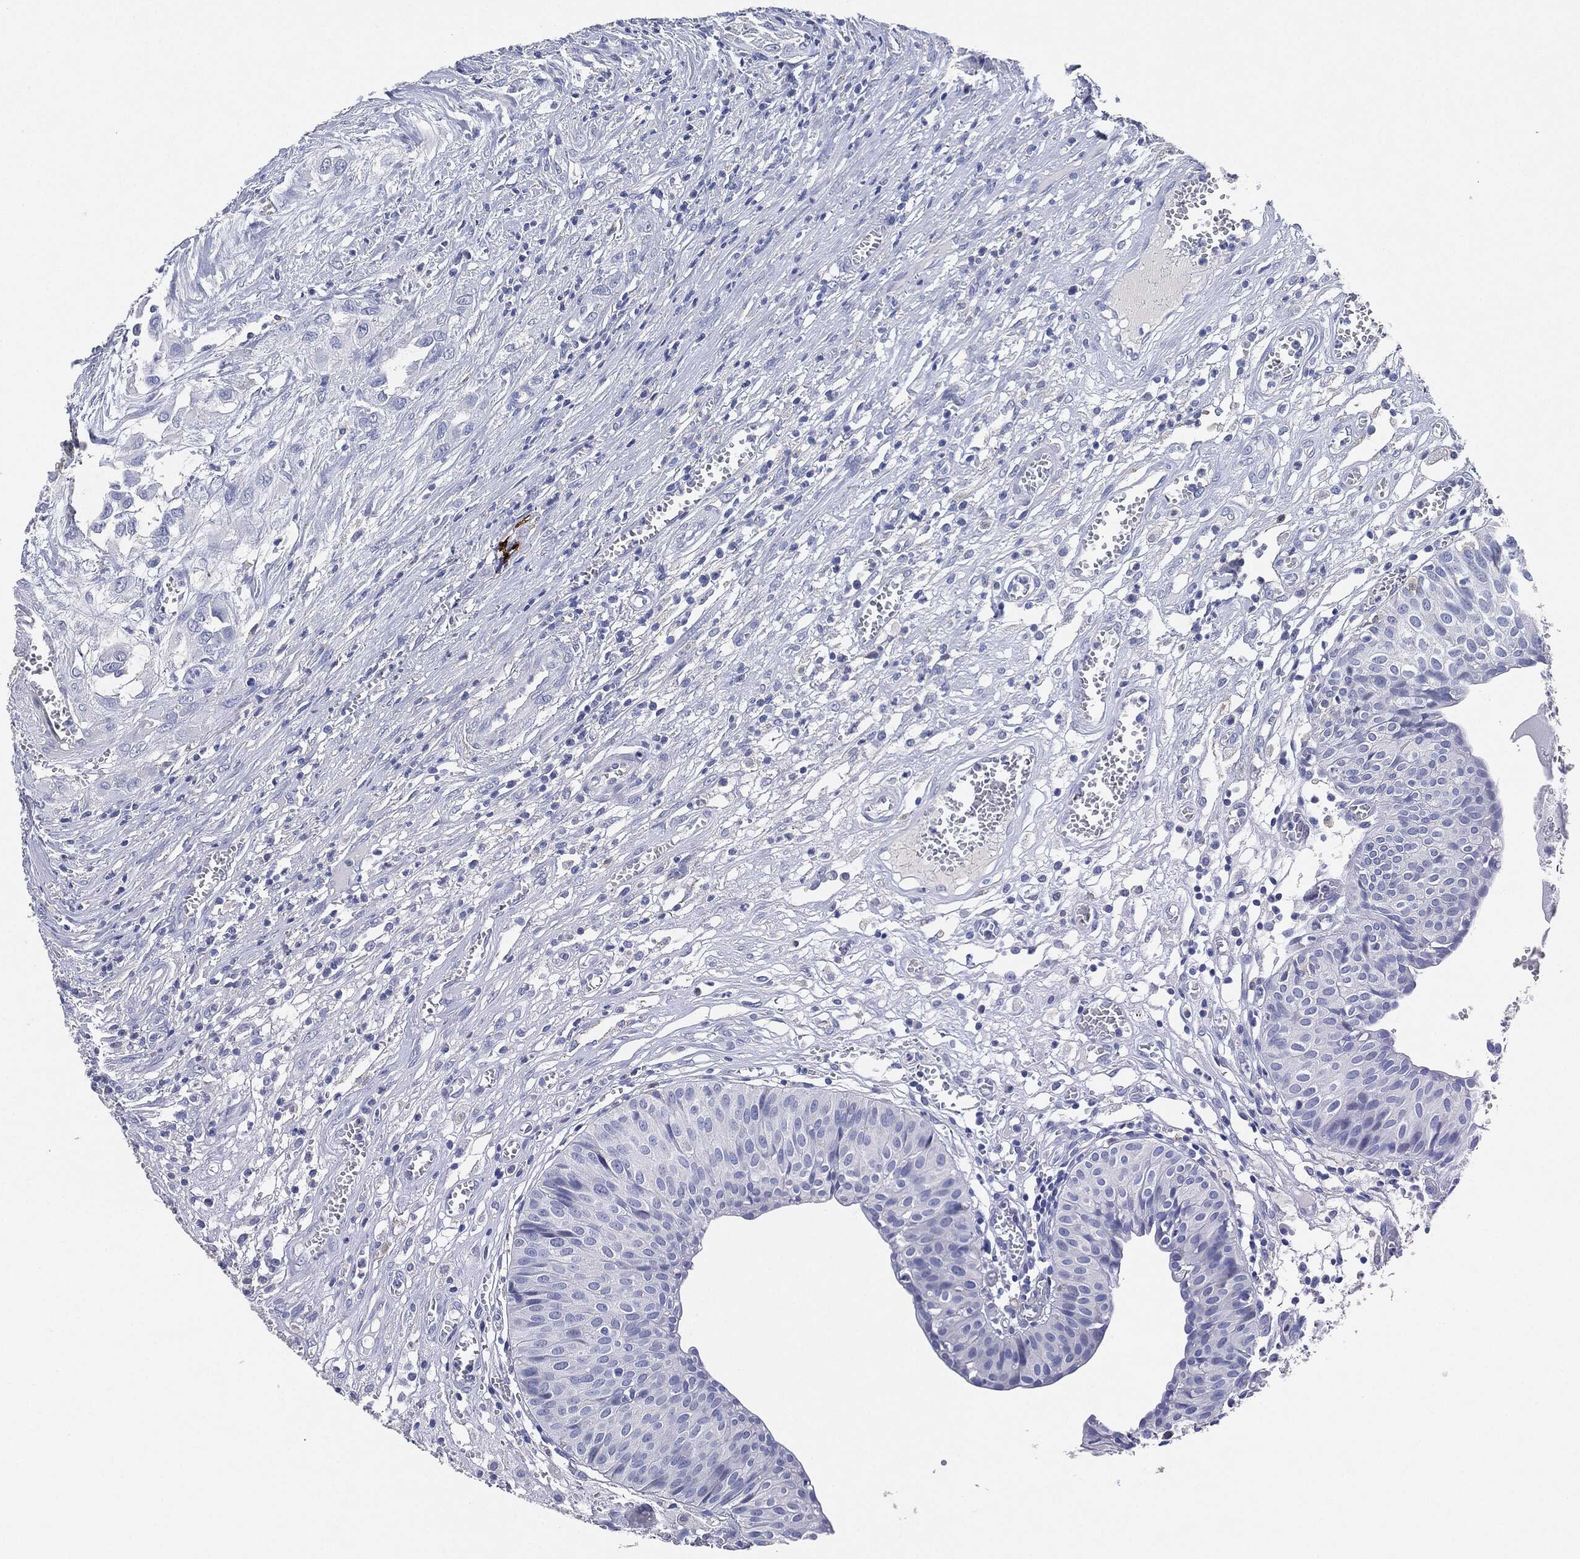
{"staining": {"intensity": "negative", "quantity": "none", "location": "none"}, "tissue": "urinary bladder", "cell_type": "Urothelial cells", "image_type": "normal", "snomed": [{"axis": "morphology", "description": "Normal tissue, NOS"}, {"axis": "morphology", "description": "Urothelial carcinoma, NOS"}, {"axis": "morphology", "description": "Urothelial carcinoma, High grade"}, {"axis": "topography", "description": "Urinary bladder"}], "caption": "Urothelial cells show no significant protein expression in normal urinary bladder. (DAB IHC with hematoxylin counter stain).", "gene": "NTRK1", "patient": {"sex": "male", "age": 57}}